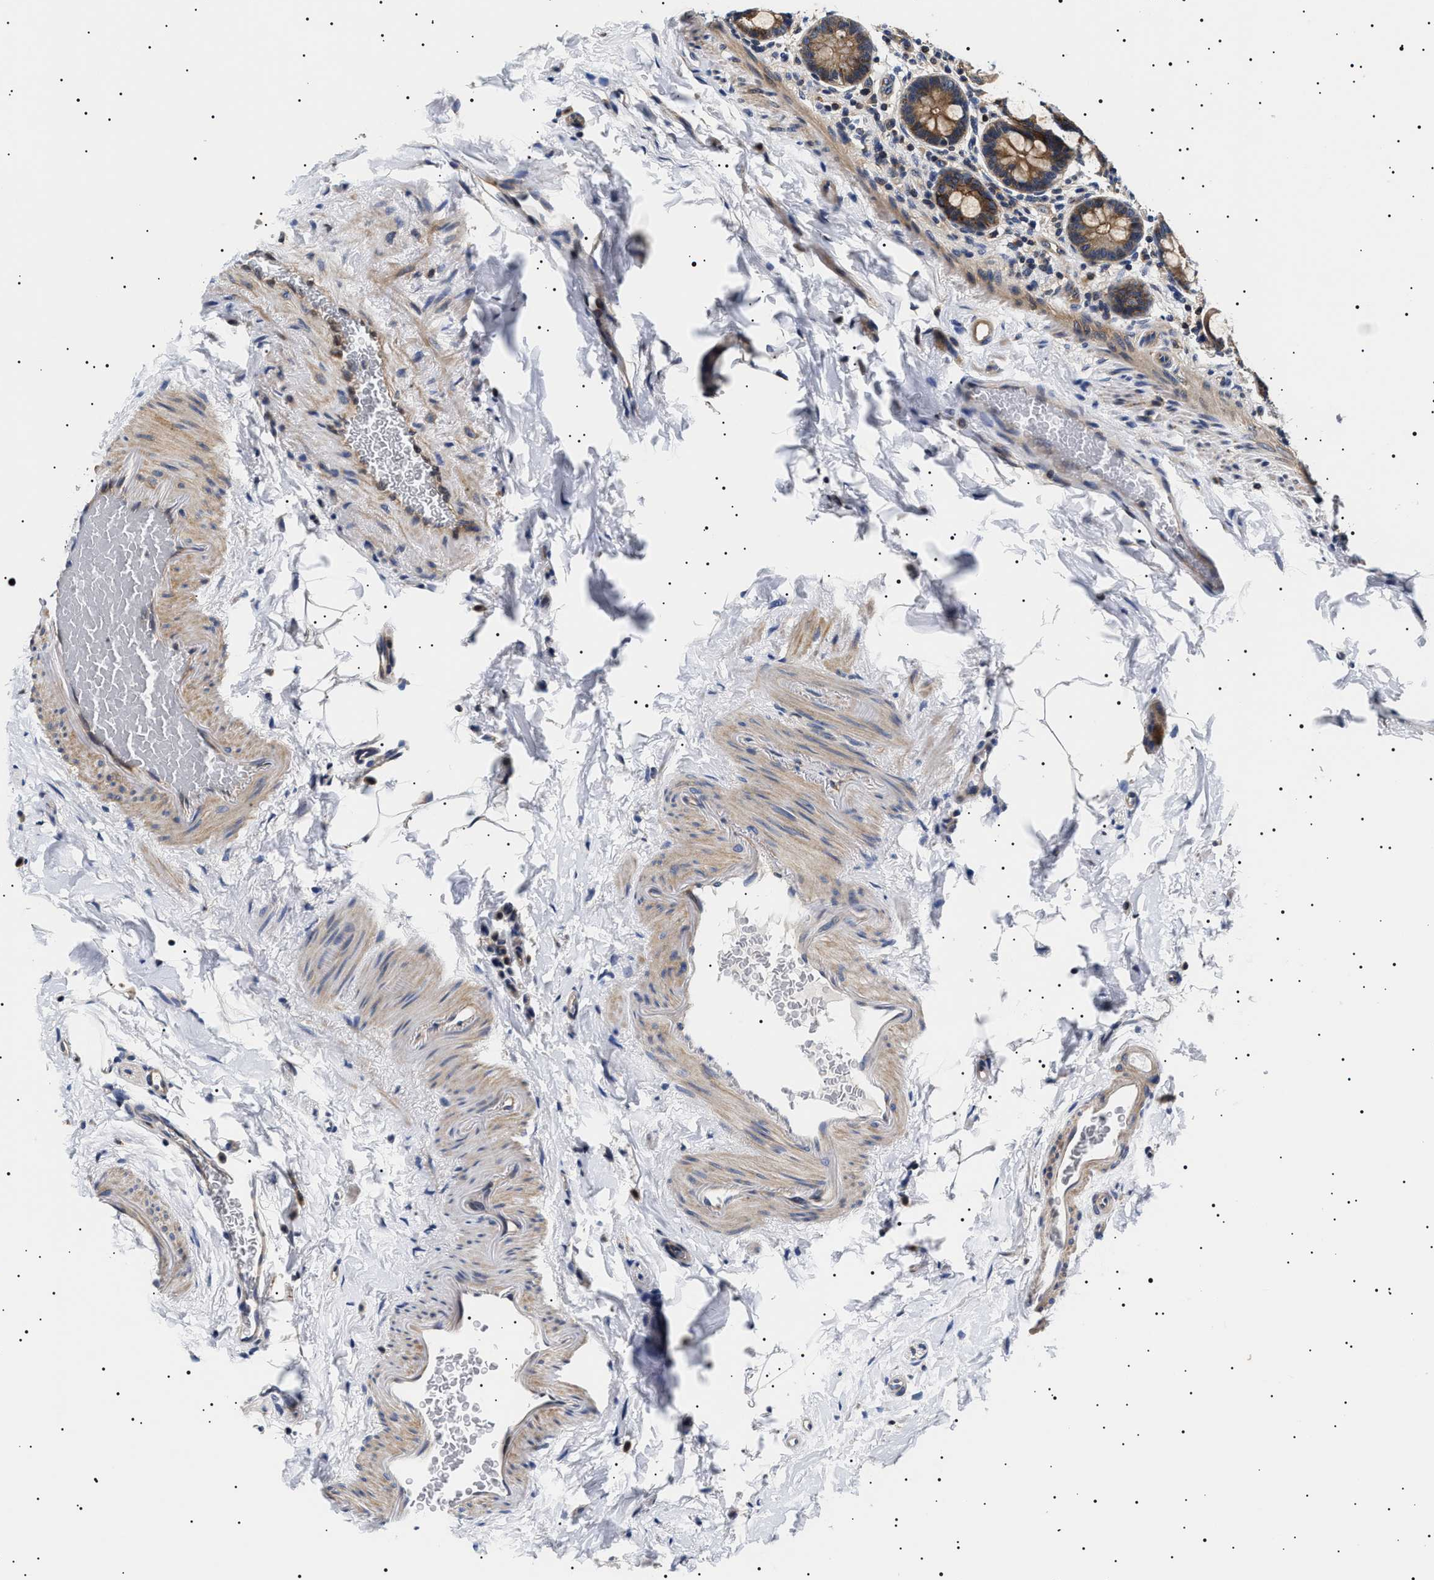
{"staining": {"intensity": "moderate", "quantity": ">75%", "location": "cytoplasmic/membranous"}, "tissue": "small intestine", "cell_type": "Glandular cells", "image_type": "normal", "snomed": [{"axis": "morphology", "description": "Normal tissue, NOS"}, {"axis": "topography", "description": "Small intestine"}], "caption": "A brown stain labels moderate cytoplasmic/membranous expression of a protein in glandular cells of unremarkable small intestine. Immunohistochemistry stains the protein in brown and the nuclei are stained blue.", "gene": "SLC4A7", "patient": {"sex": "female", "age": 58}}